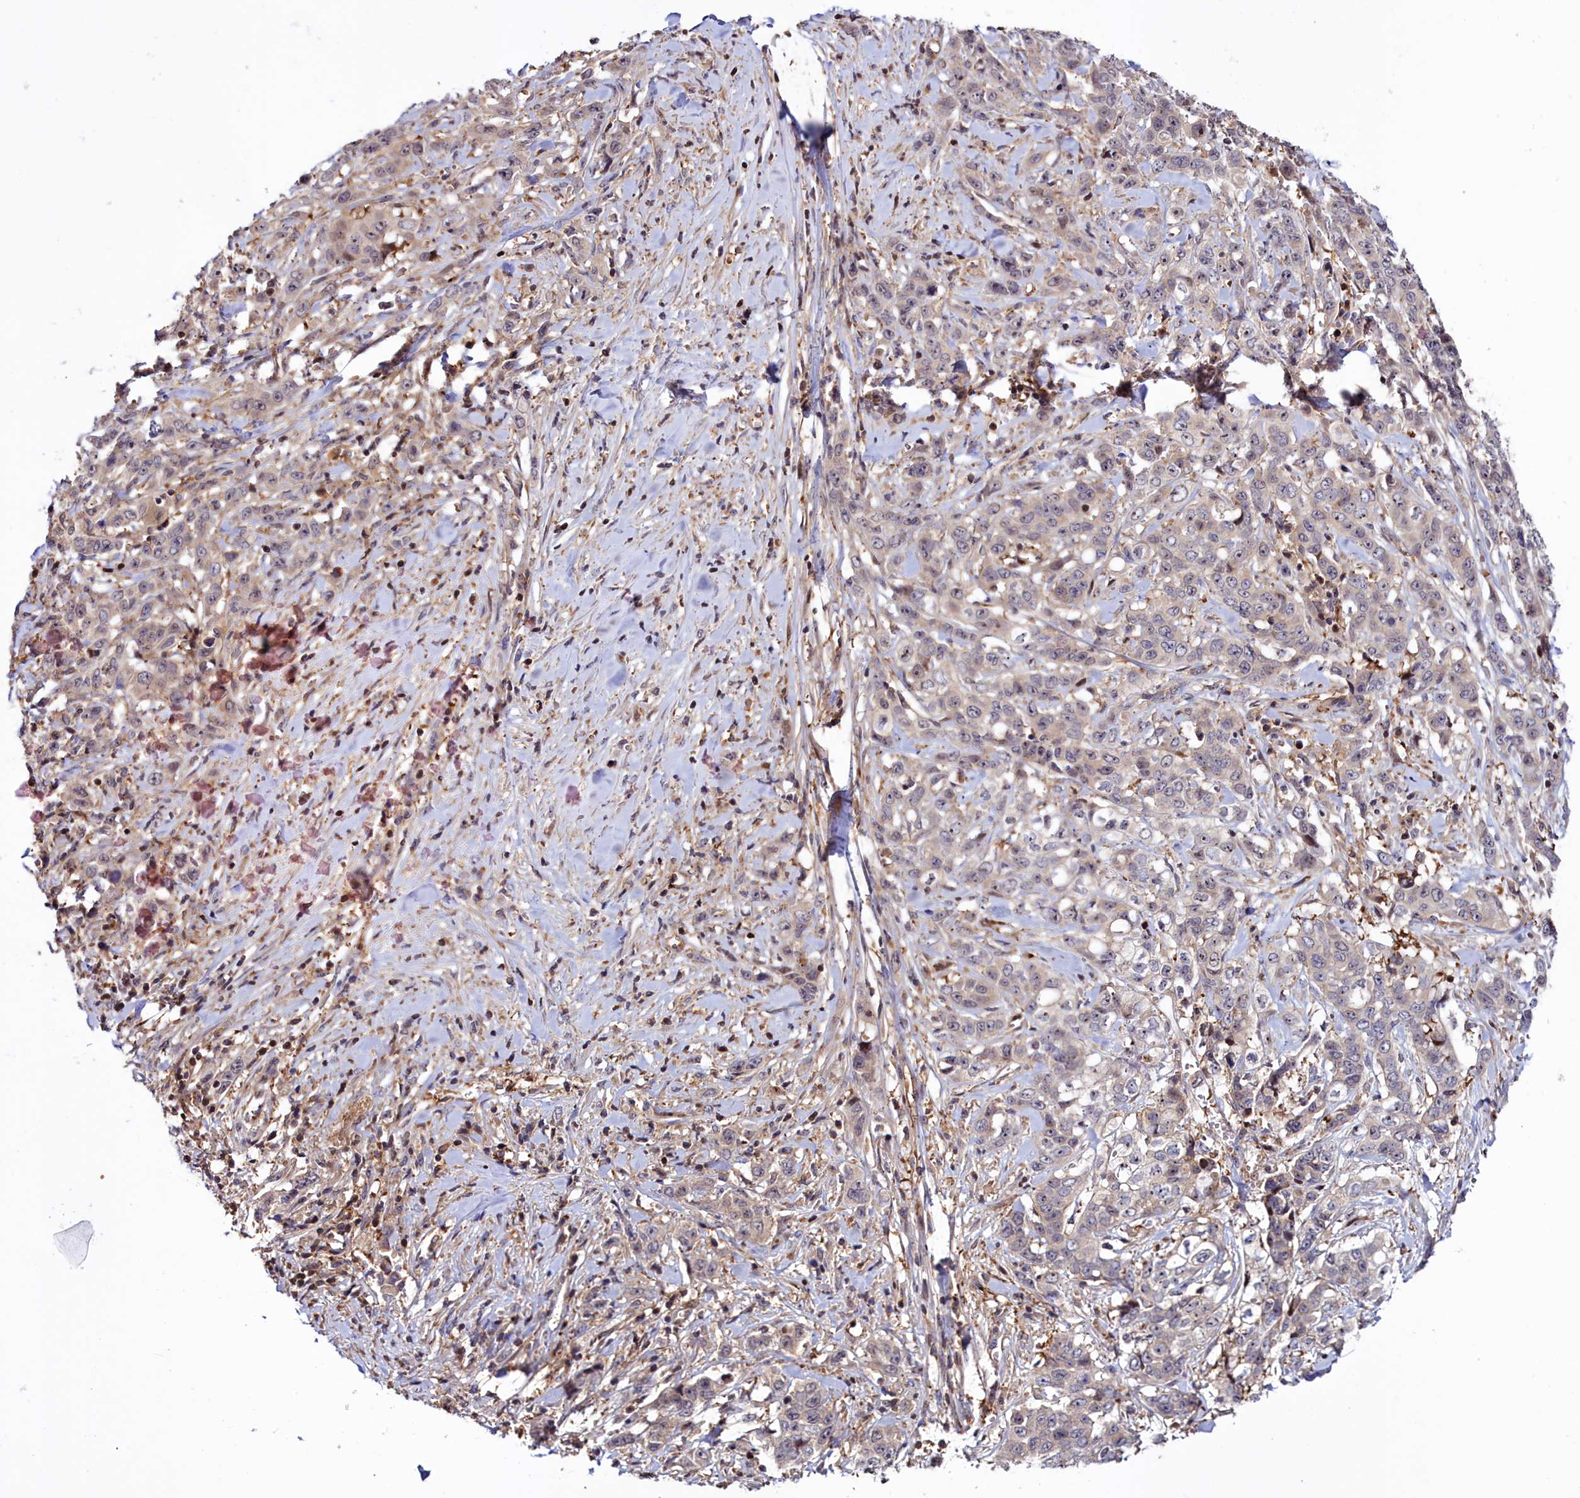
{"staining": {"intensity": "weak", "quantity": "<25%", "location": "cytoplasmic/membranous"}, "tissue": "stomach cancer", "cell_type": "Tumor cells", "image_type": "cancer", "snomed": [{"axis": "morphology", "description": "Adenocarcinoma, NOS"}, {"axis": "topography", "description": "Stomach, upper"}], "caption": "This is a micrograph of immunohistochemistry staining of stomach cancer (adenocarcinoma), which shows no positivity in tumor cells.", "gene": "NEURL4", "patient": {"sex": "male", "age": 62}}